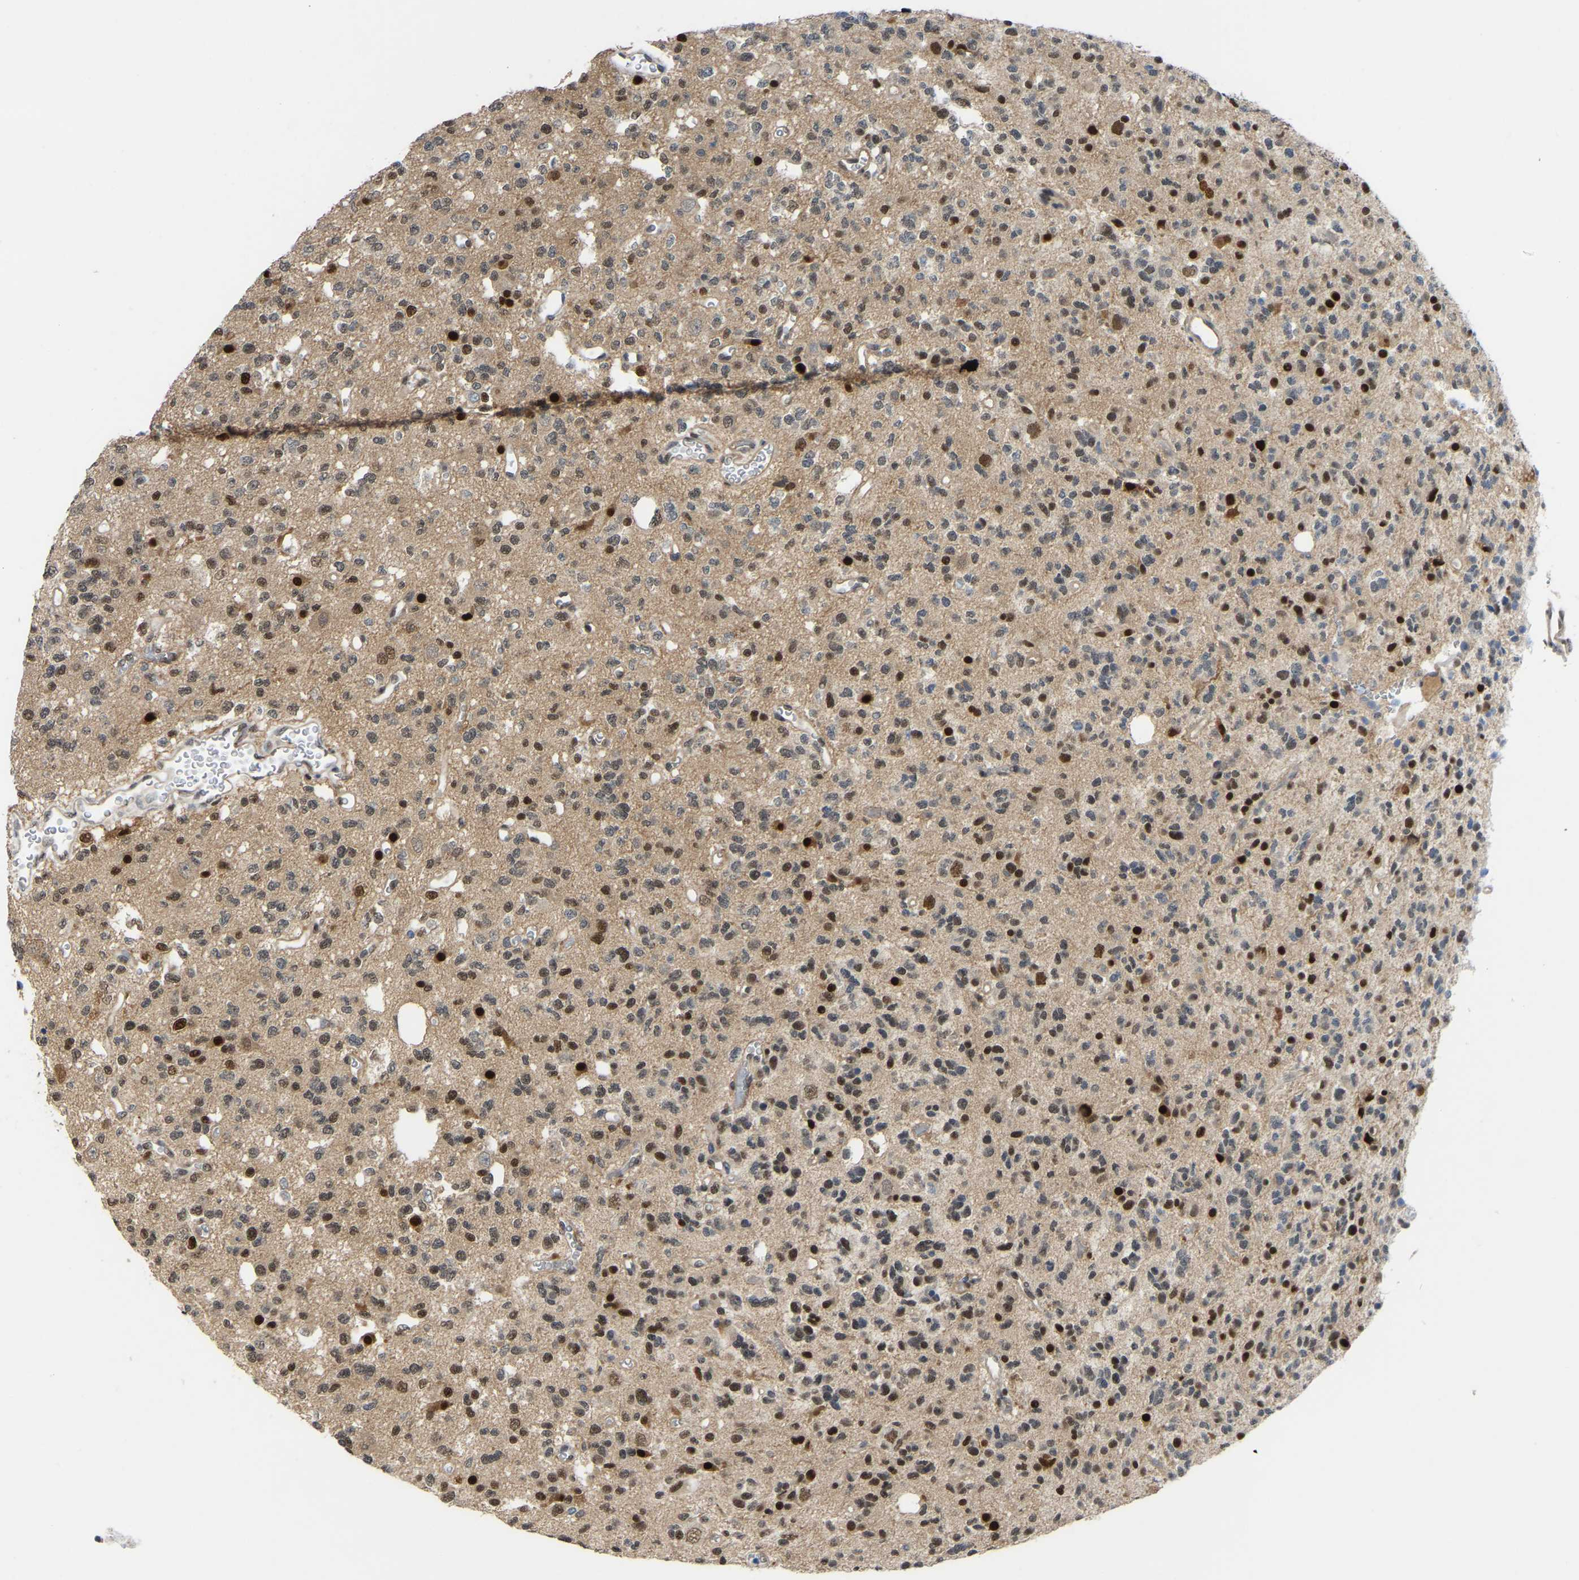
{"staining": {"intensity": "moderate", "quantity": "25%-75%", "location": "nuclear"}, "tissue": "glioma", "cell_type": "Tumor cells", "image_type": "cancer", "snomed": [{"axis": "morphology", "description": "Glioma, malignant, Low grade"}, {"axis": "topography", "description": "Brain"}], "caption": "There is medium levels of moderate nuclear positivity in tumor cells of glioma, as demonstrated by immunohistochemical staining (brown color).", "gene": "KLRG2", "patient": {"sex": "male", "age": 38}}